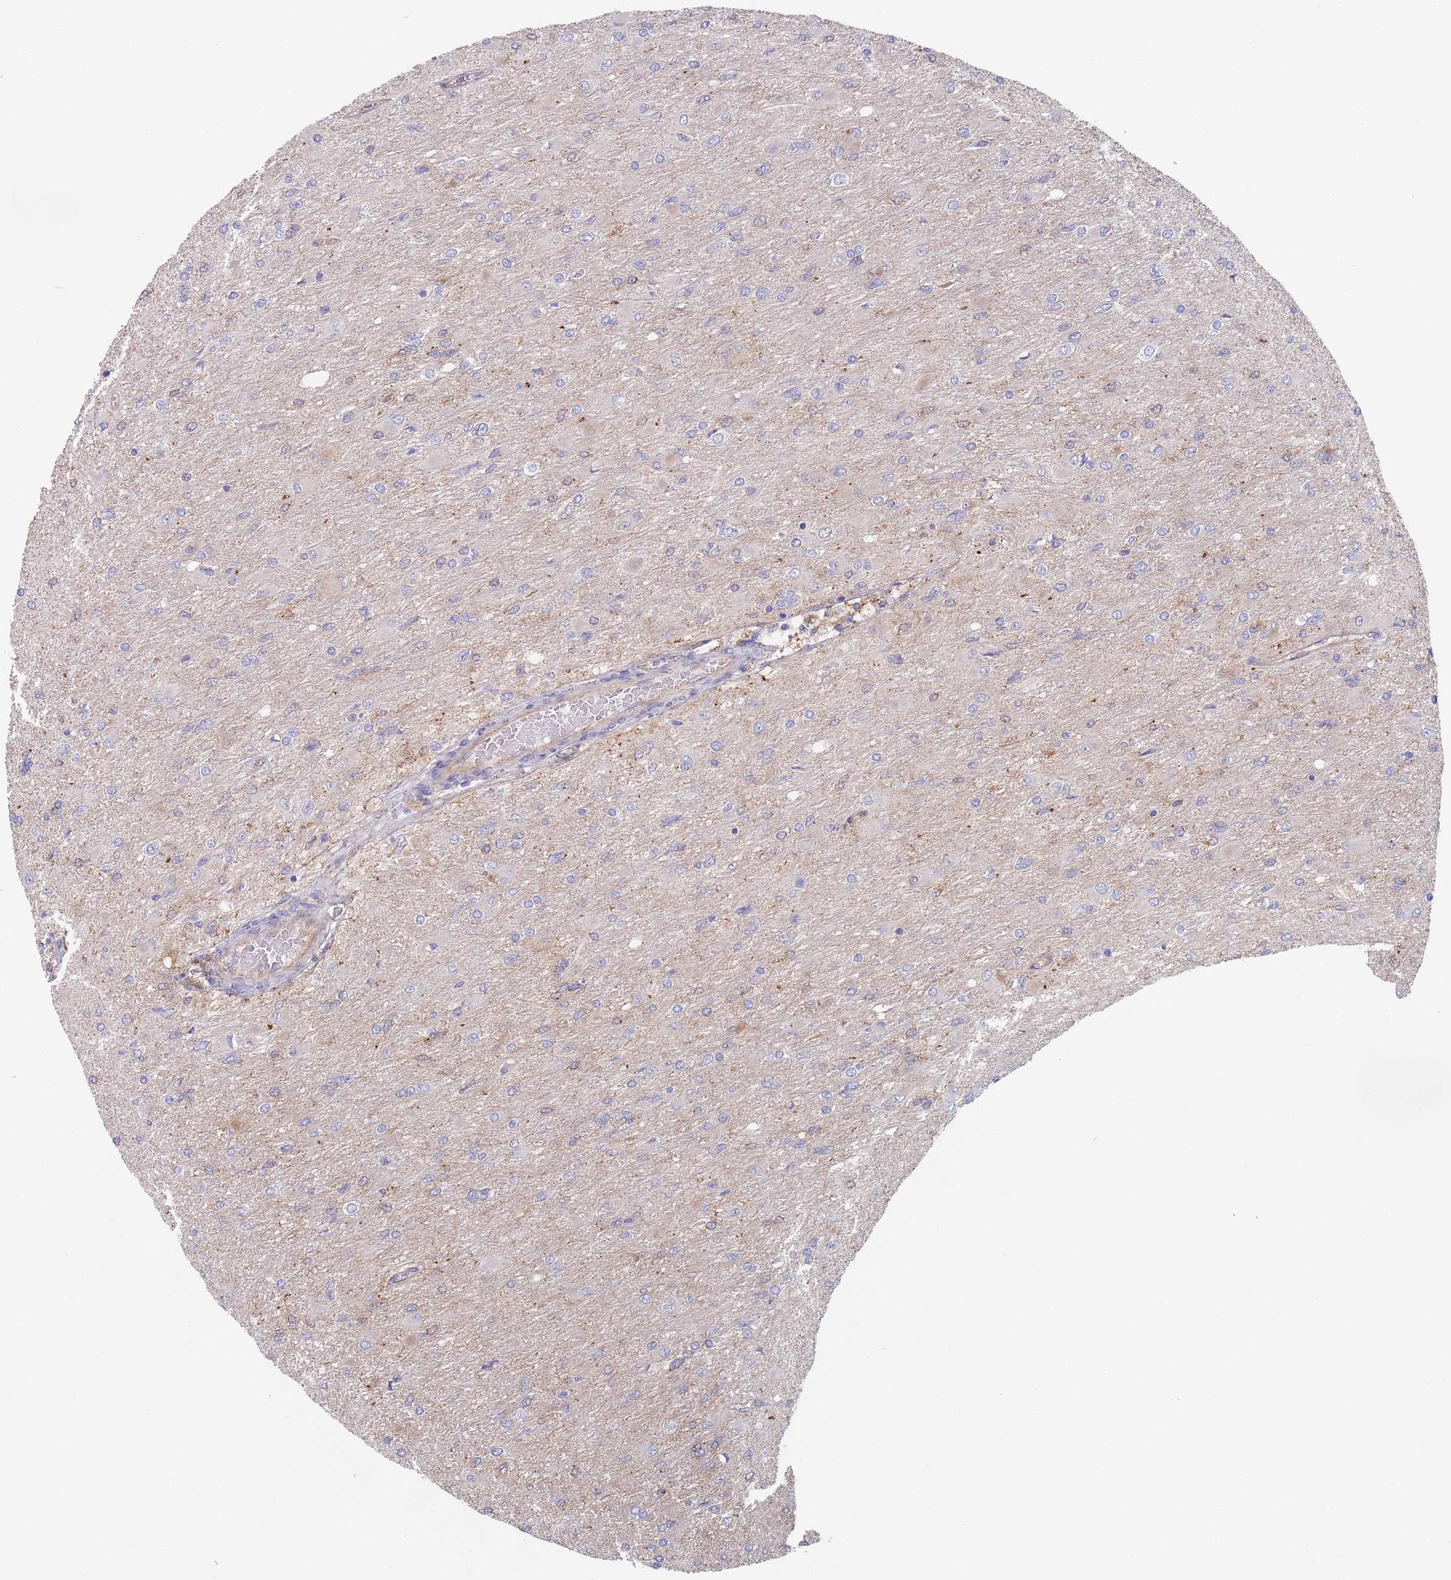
{"staining": {"intensity": "negative", "quantity": "none", "location": "none"}, "tissue": "glioma", "cell_type": "Tumor cells", "image_type": "cancer", "snomed": [{"axis": "morphology", "description": "Glioma, malignant, High grade"}, {"axis": "topography", "description": "Cerebral cortex"}], "caption": "The immunohistochemistry (IHC) photomicrograph has no significant staining in tumor cells of glioma tissue.", "gene": "APPL2", "patient": {"sex": "female", "age": 36}}